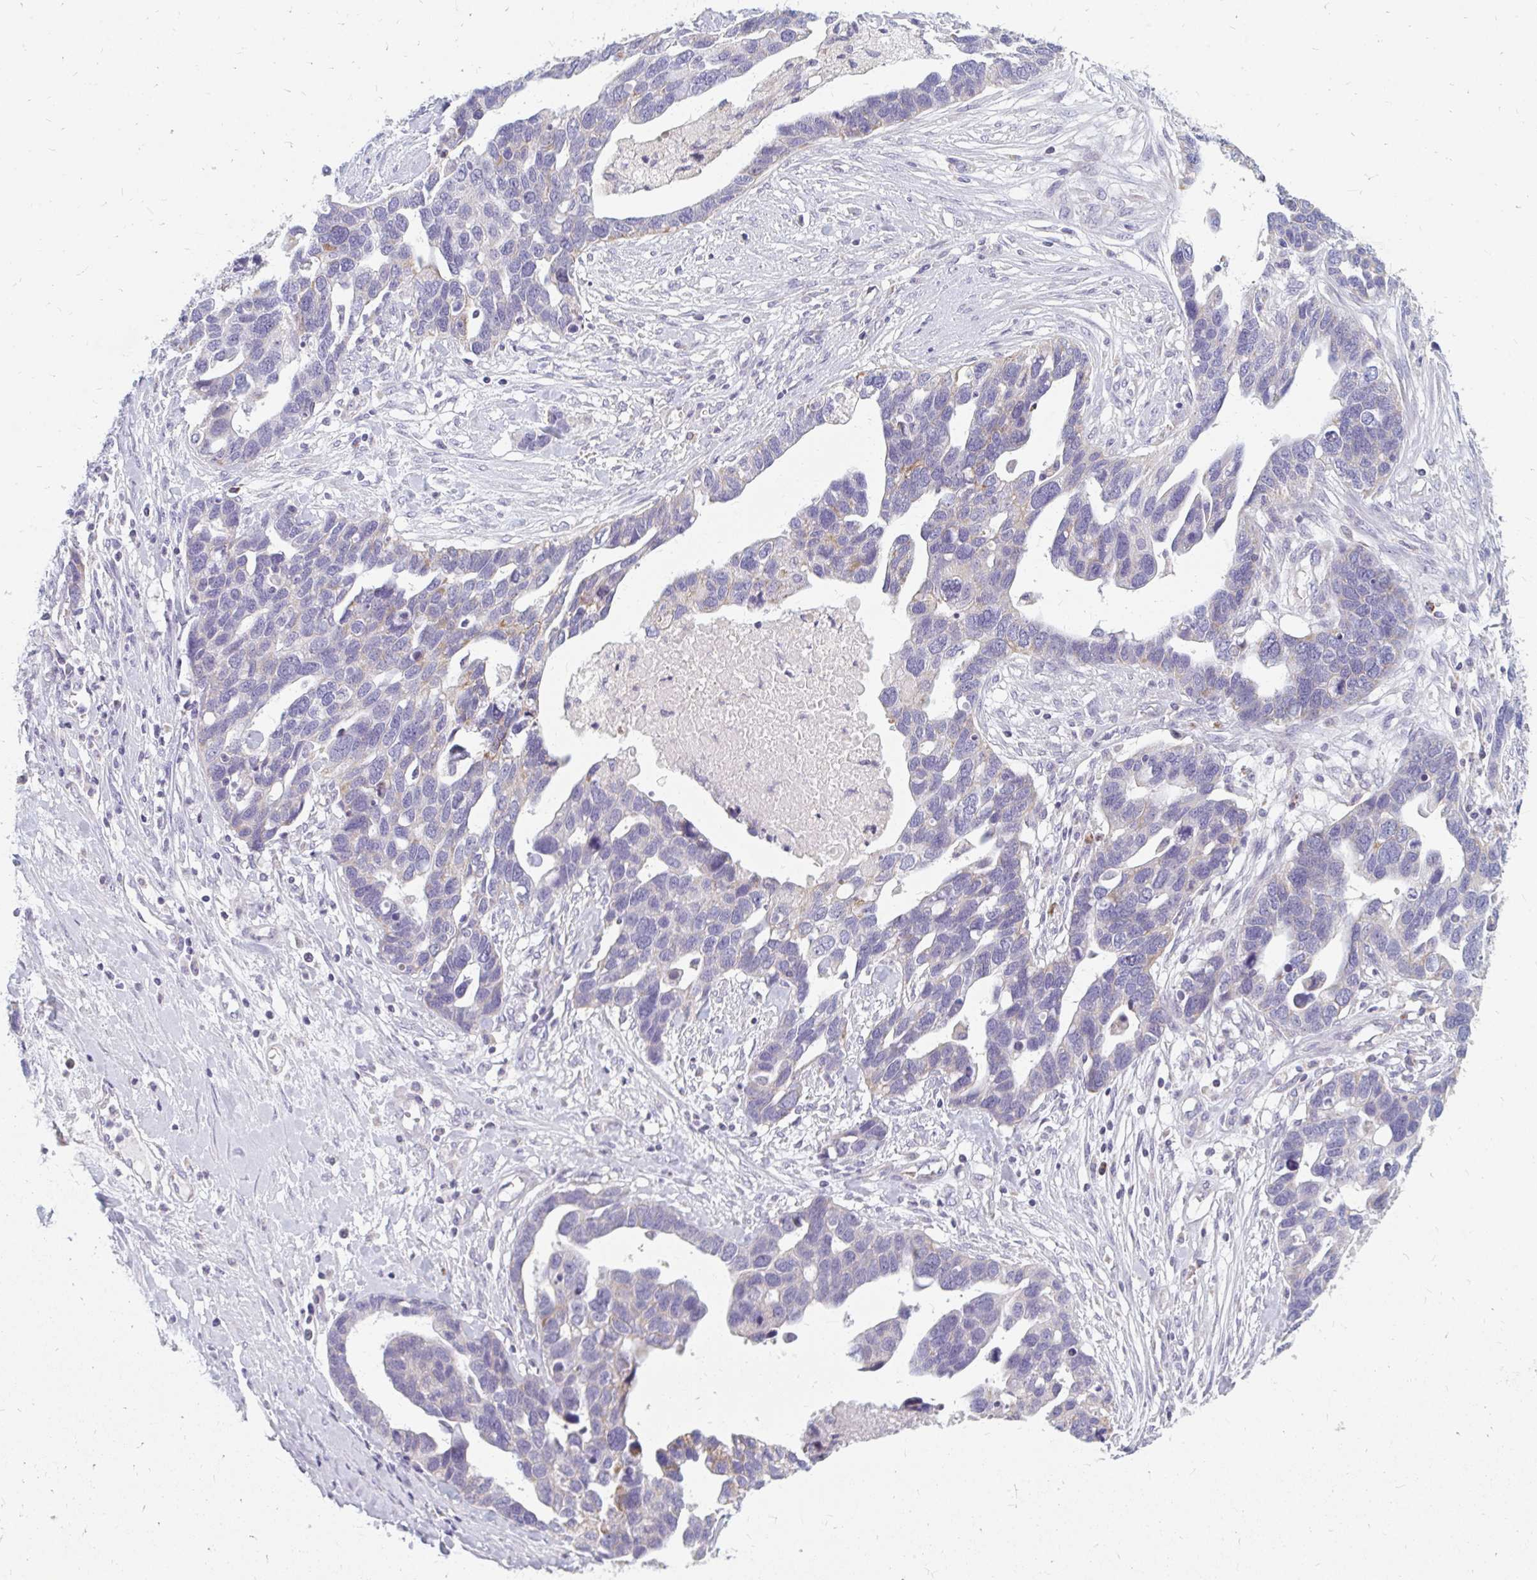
{"staining": {"intensity": "weak", "quantity": "<25%", "location": "cytoplasmic/membranous"}, "tissue": "ovarian cancer", "cell_type": "Tumor cells", "image_type": "cancer", "snomed": [{"axis": "morphology", "description": "Cystadenocarcinoma, serous, NOS"}, {"axis": "topography", "description": "Ovary"}], "caption": "DAB immunohistochemical staining of human ovarian cancer demonstrates no significant positivity in tumor cells. (DAB IHC, high magnification).", "gene": "OR10V1", "patient": {"sex": "female", "age": 54}}